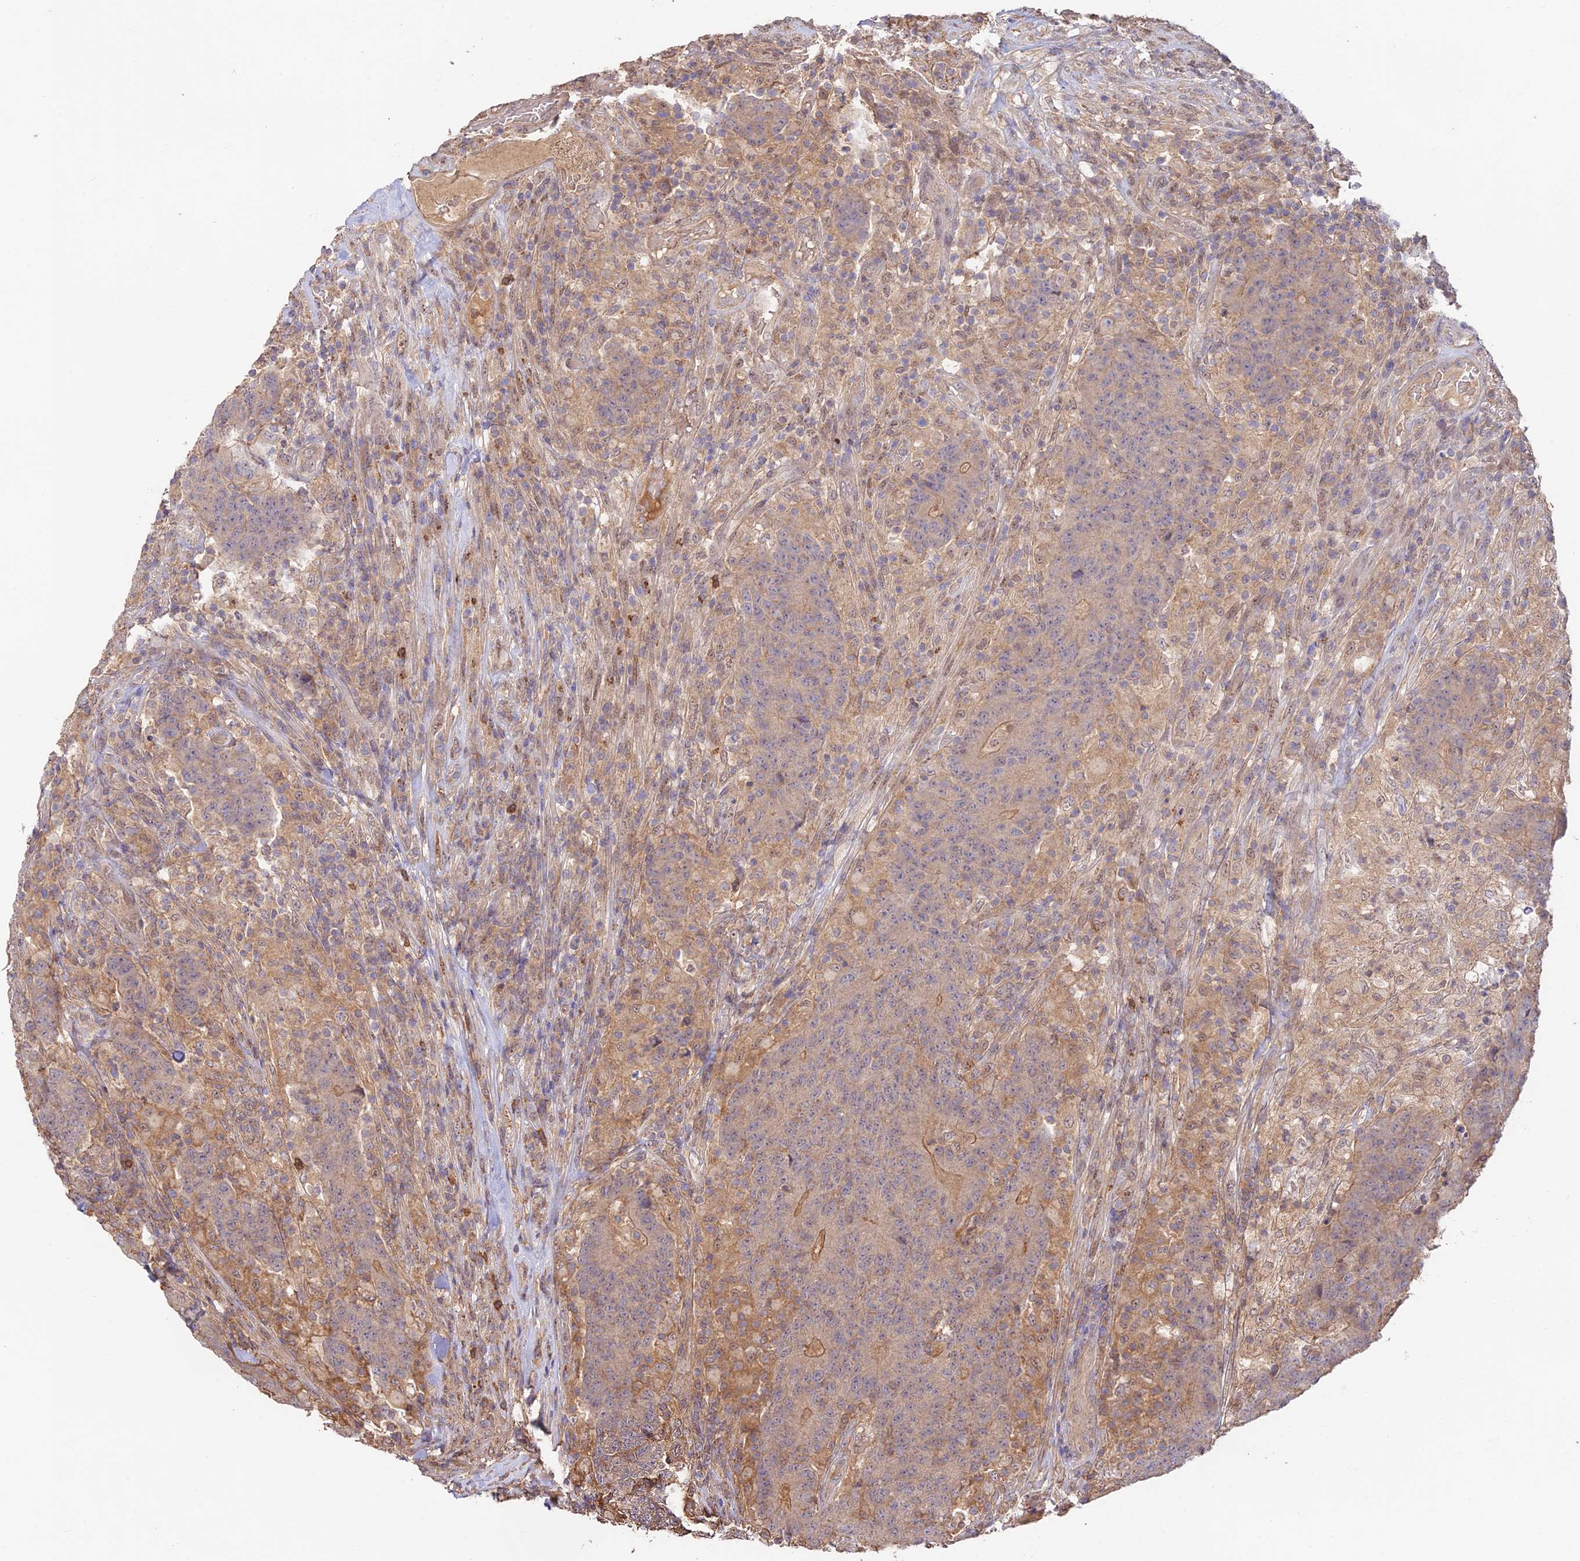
{"staining": {"intensity": "weak", "quantity": ">75%", "location": "cytoplasmic/membranous"}, "tissue": "colorectal cancer", "cell_type": "Tumor cells", "image_type": "cancer", "snomed": [{"axis": "morphology", "description": "Adenocarcinoma, NOS"}, {"axis": "topography", "description": "Colon"}], "caption": "Protein analysis of adenocarcinoma (colorectal) tissue displays weak cytoplasmic/membranous positivity in approximately >75% of tumor cells. Nuclei are stained in blue.", "gene": "CLCF1", "patient": {"sex": "female", "age": 75}}